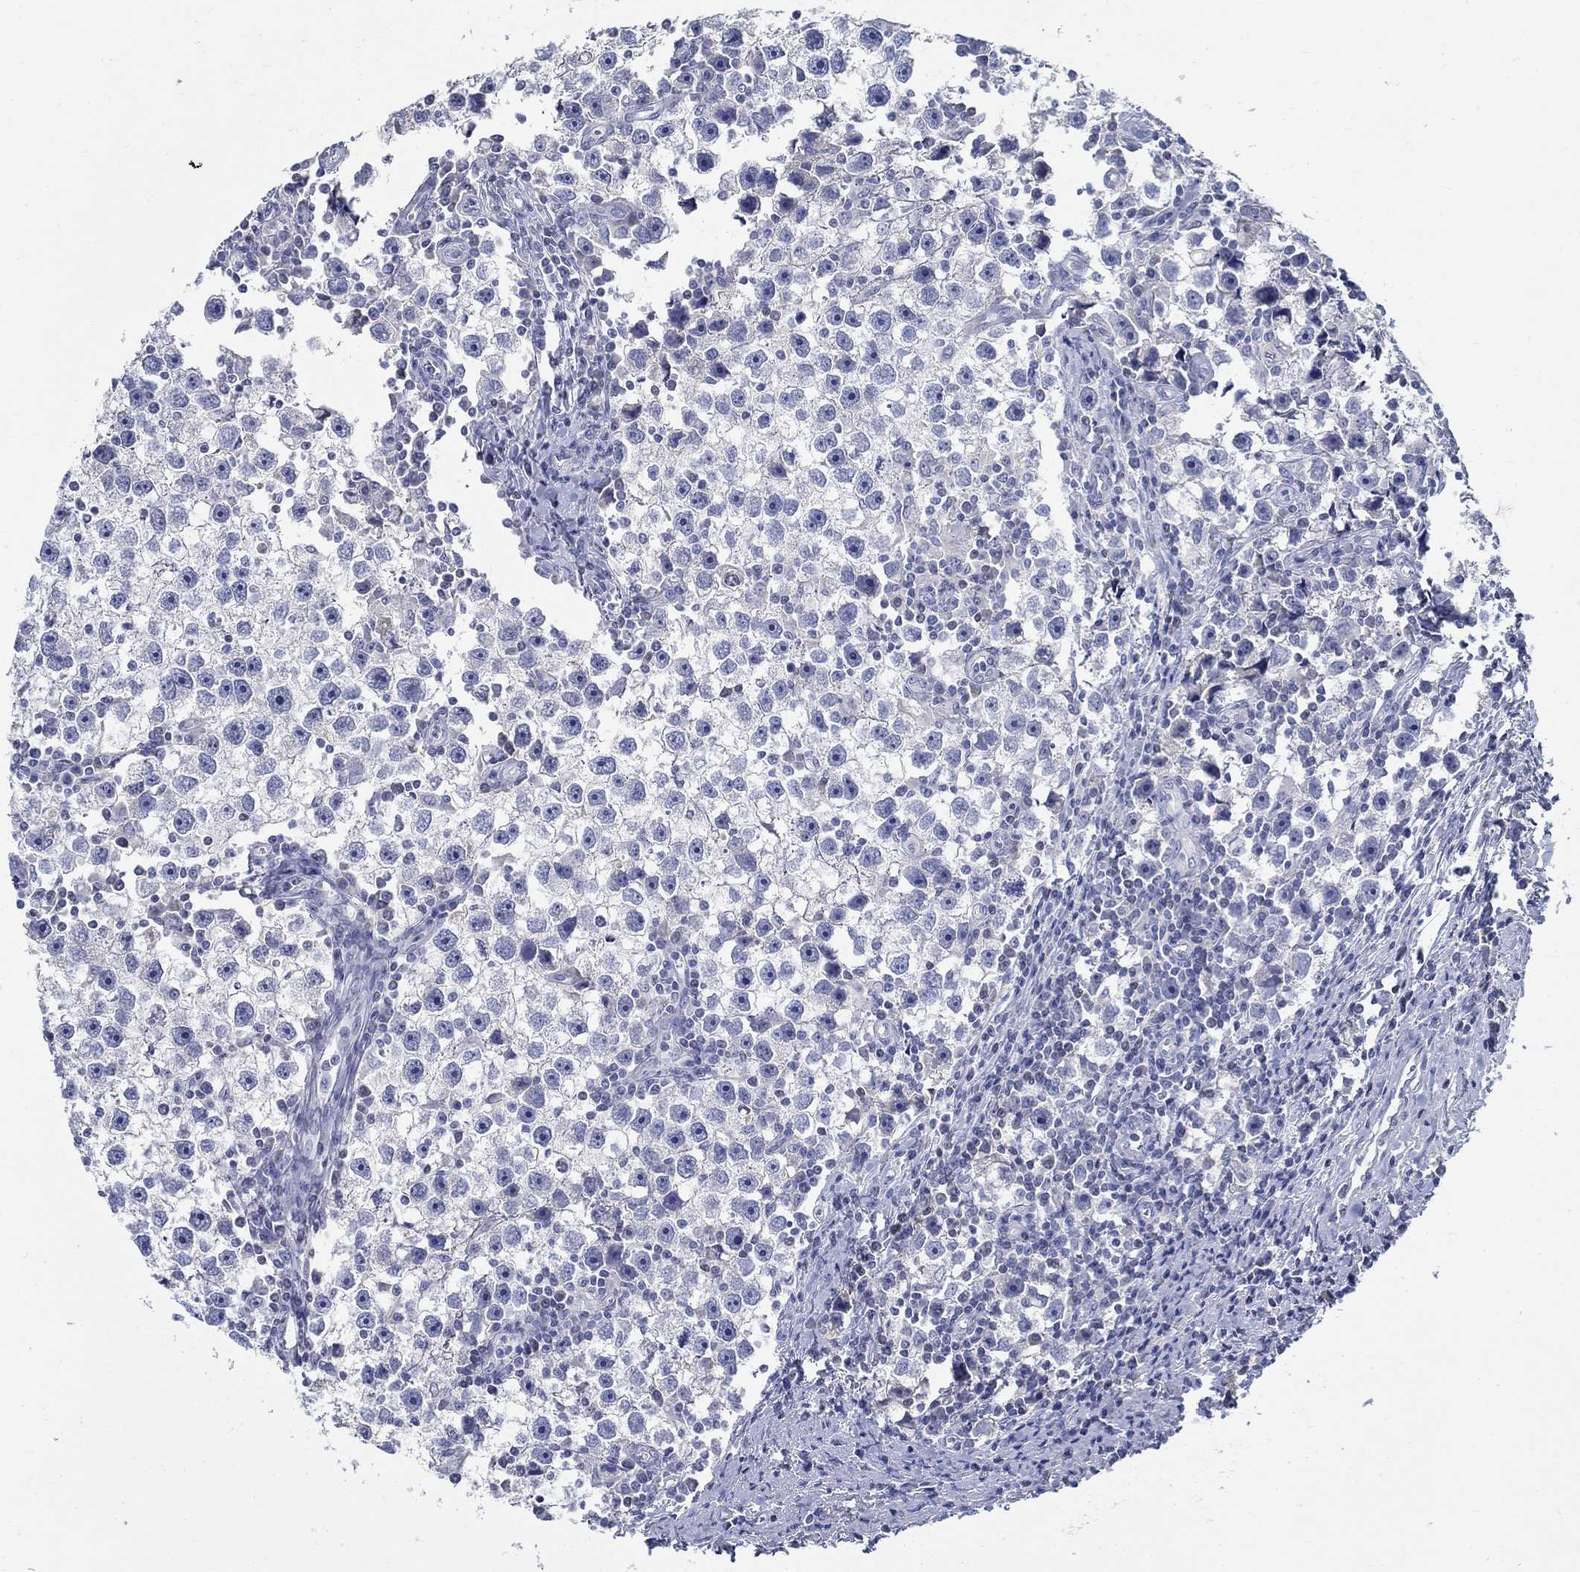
{"staining": {"intensity": "negative", "quantity": "none", "location": "none"}, "tissue": "testis cancer", "cell_type": "Tumor cells", "image_type": "cancer", "snomed": [{"axis": "morphology", "description": "Seminoma, NOS"}, {"axis": "topography", "description": "Testis"}], "caption": "Image shows no protein staining in tumor cells of seminoma (testis) tissue.", "gene": "CRYGD", "patient": {"sex": "male", "age": 30}}